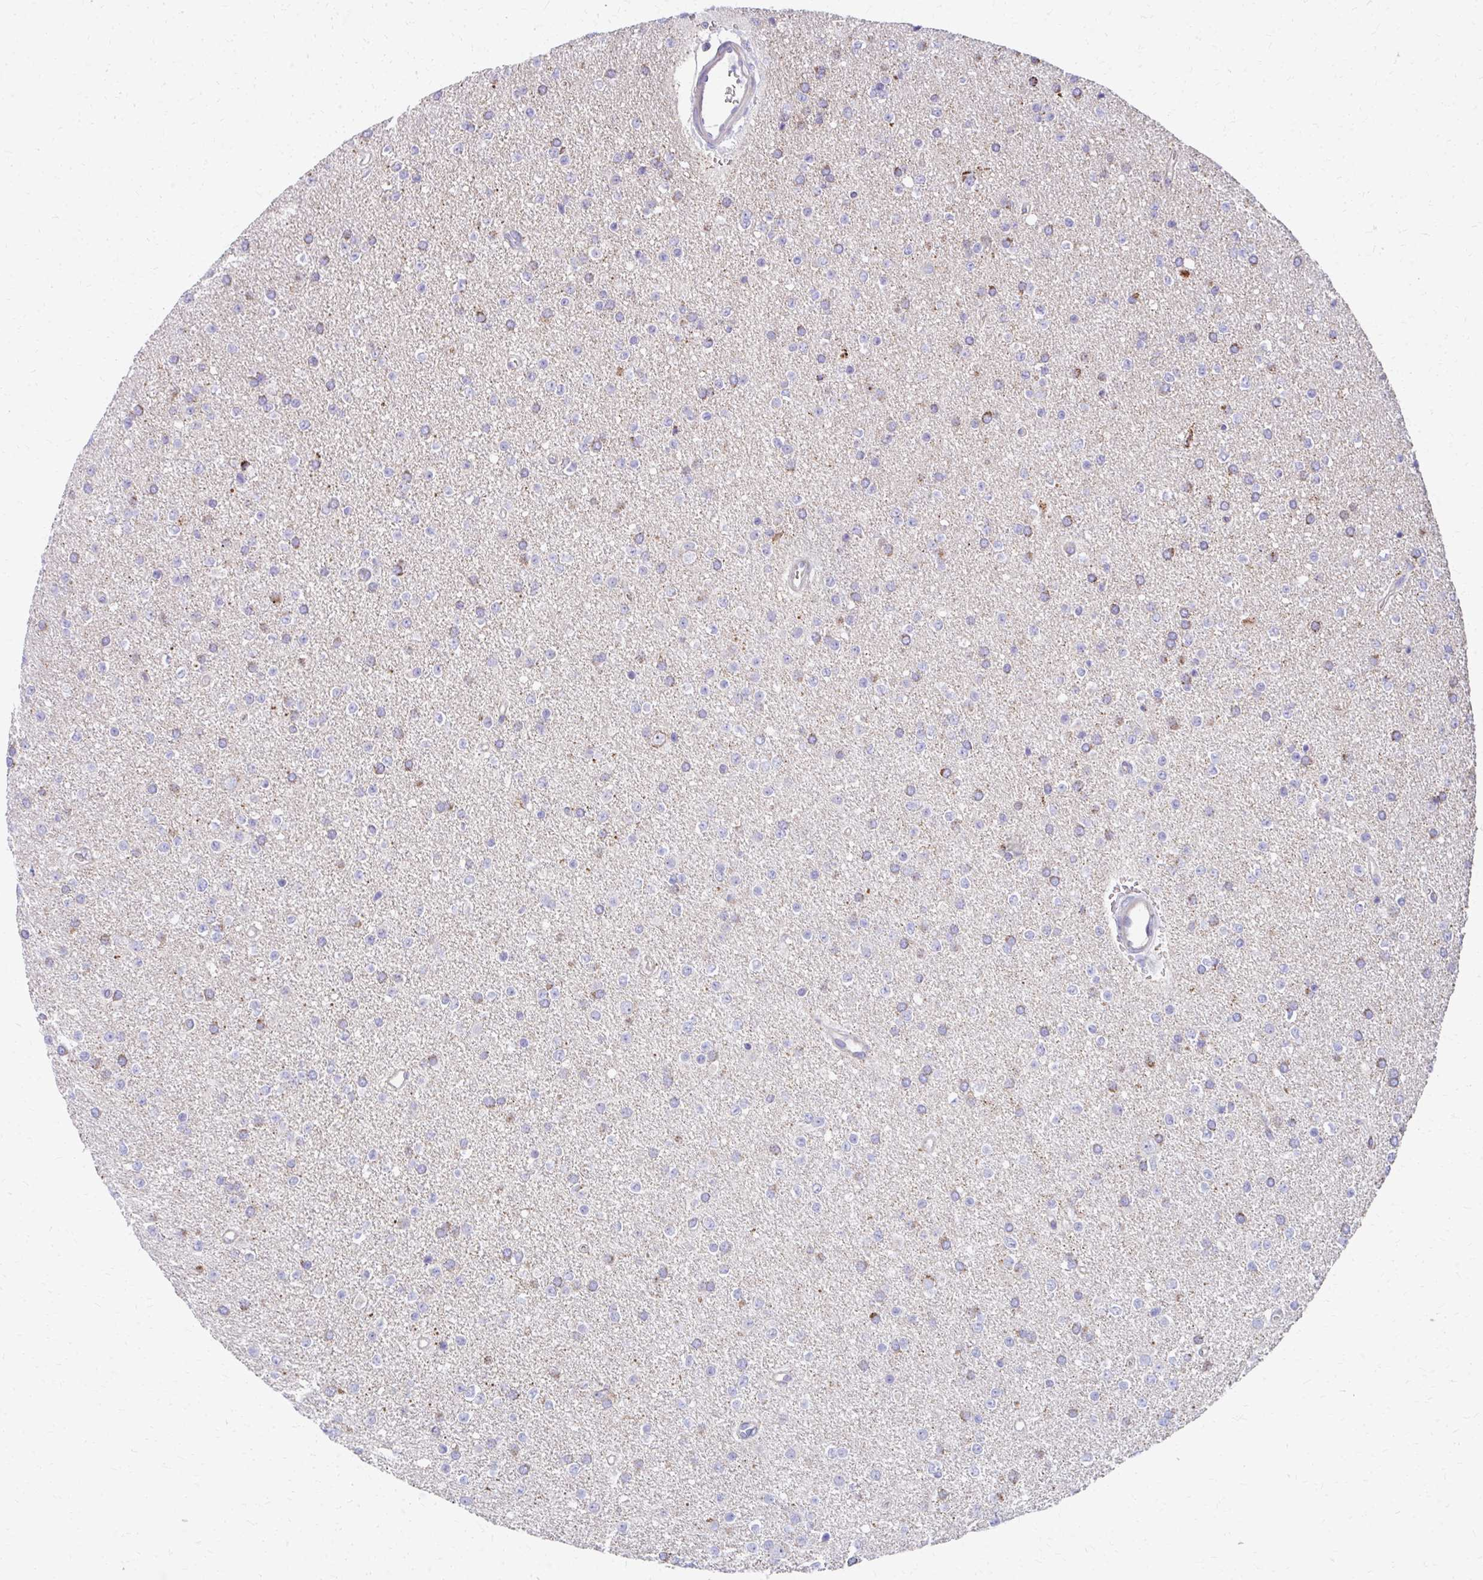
{"staining": {"intensity": "moderate", "quantity": "<25%", "location": "cytoplasmic/membranous"}, "tissue": "glioma", "cell_type": "Tumor cells", "image_type": "cancer", "snomed": [{"axis": "morphology", "description": "Glioma, malignant, Low grade"}, {"axis": "topography", "description": "Brain"}], "caption": "A high-resolution image shows immunohistochemistry (IHC) staining of glioma, which shows moderate cytoplasmic/membranous expression in about <25% of tumor cells. (Brightfield microscopy of DAB IHC at high magnification).", "gene": "IL37", "patient": {"sex": "female", "age": 34}}